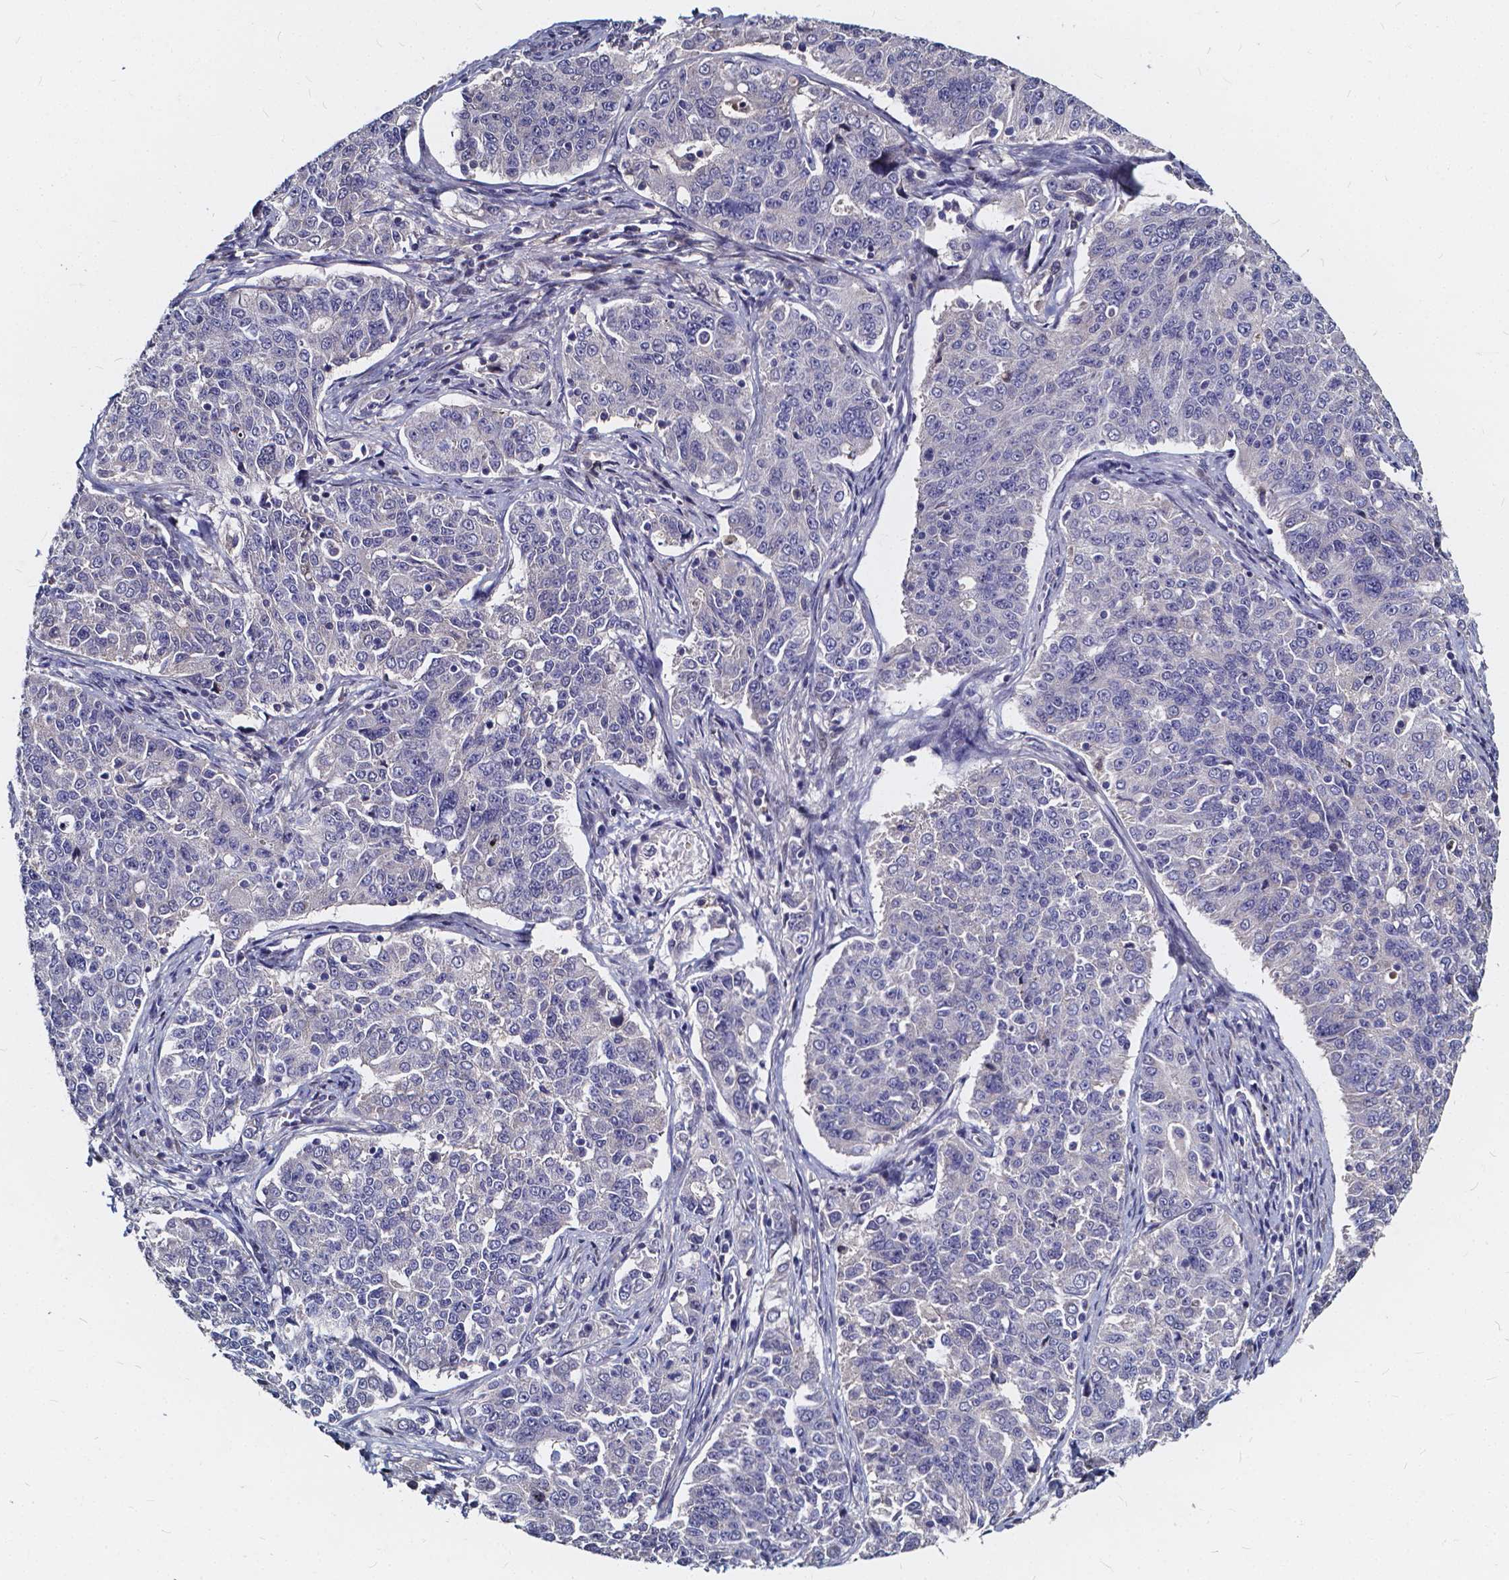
{"staining": {"intensity": "negative", "quantity": "none", "location": "none"}, "tissue": "endometrial cancer", "cell_type": "Tumor cells", "image_type": "cancer", "snomed": [{"axis": "morphology", "description": "Adenocarcinoma, NOS"}, {"axis": "topography", "description": "Endometrium"}], "caption": "Human endometrial adenocarcinoma stained for a protein using immunohistochemistry reveals no staining in tumor cells.", "gene": "SOWAHA", "patient": {"sex": "female", "age": 43}}